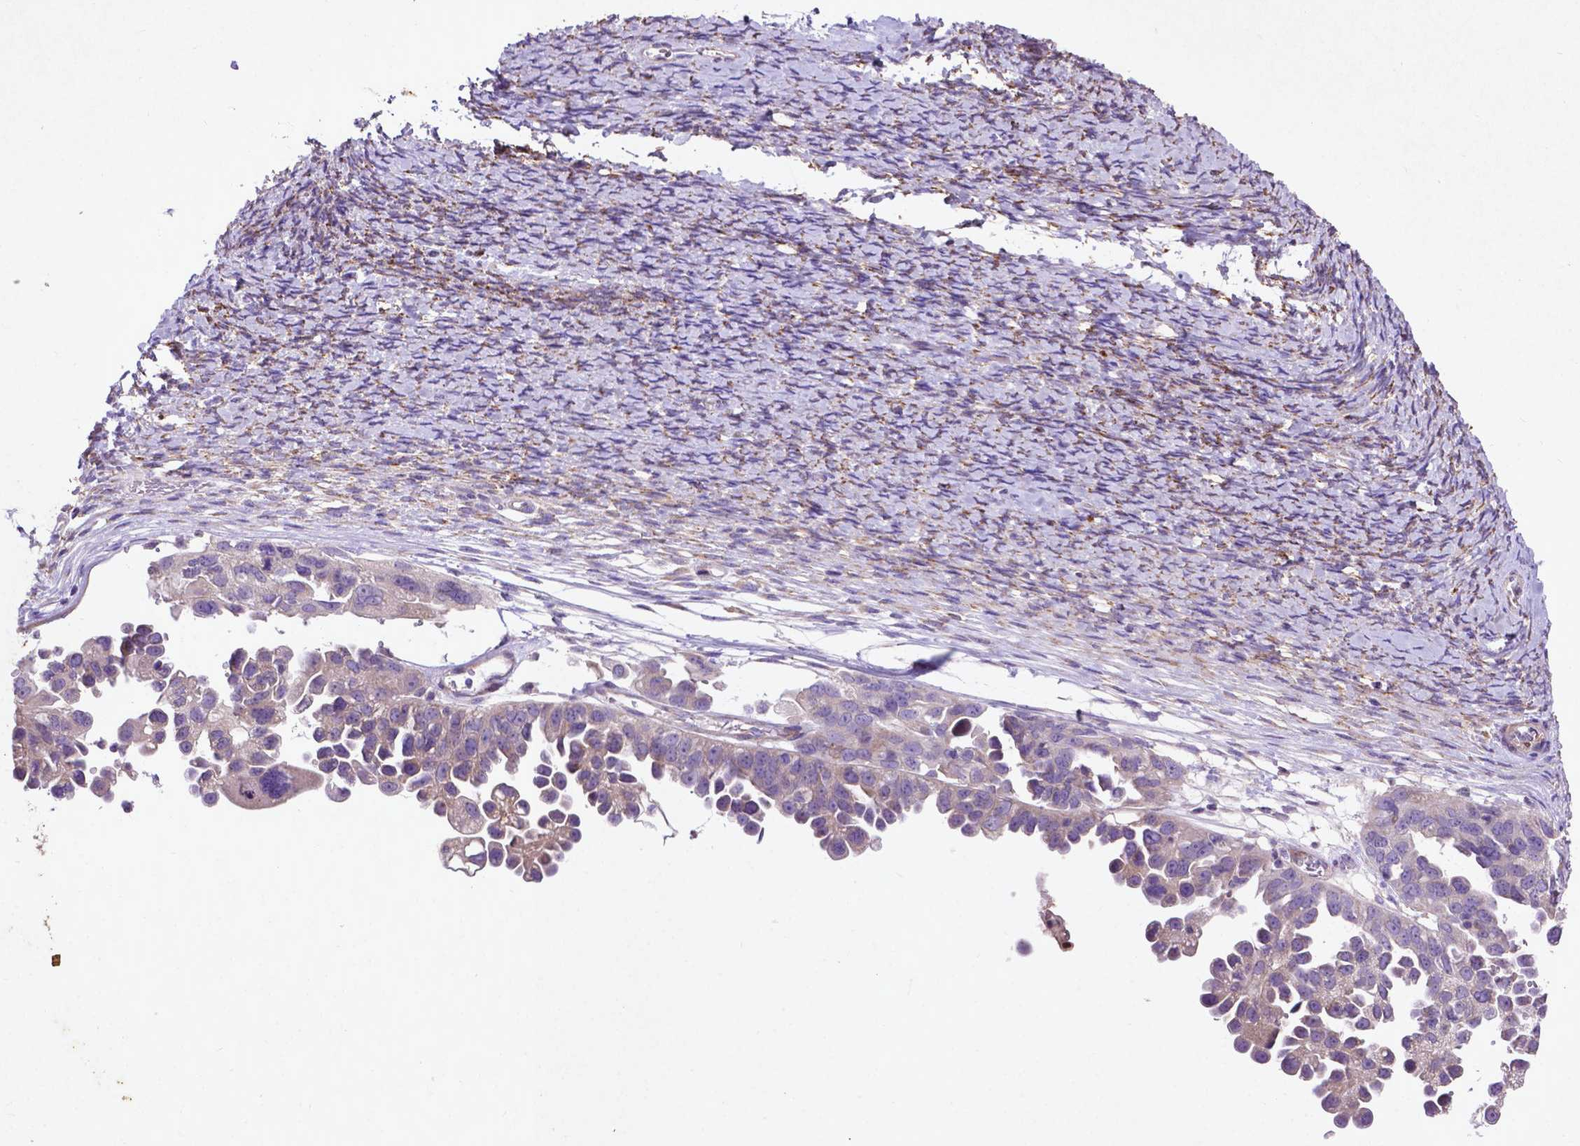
{"staining": {"intensity": "negative", "quantity": "none", "location": "none"}, "tissue": "ovarian cancer", "cell_type": "Tumor cells", "image_type": "cancer", "snomed": [{"axis": "morphology", "description": "Cystadenocarcinoma, serous, NOS"}, {"axis": "topography", "description": "Ovary"}], "caption": "There is no significant expression in tumor cells of ovarian serous cystadenocarcinoma.", "gene": "THEGL", "patient": {"sex": "female", "age": 53}}